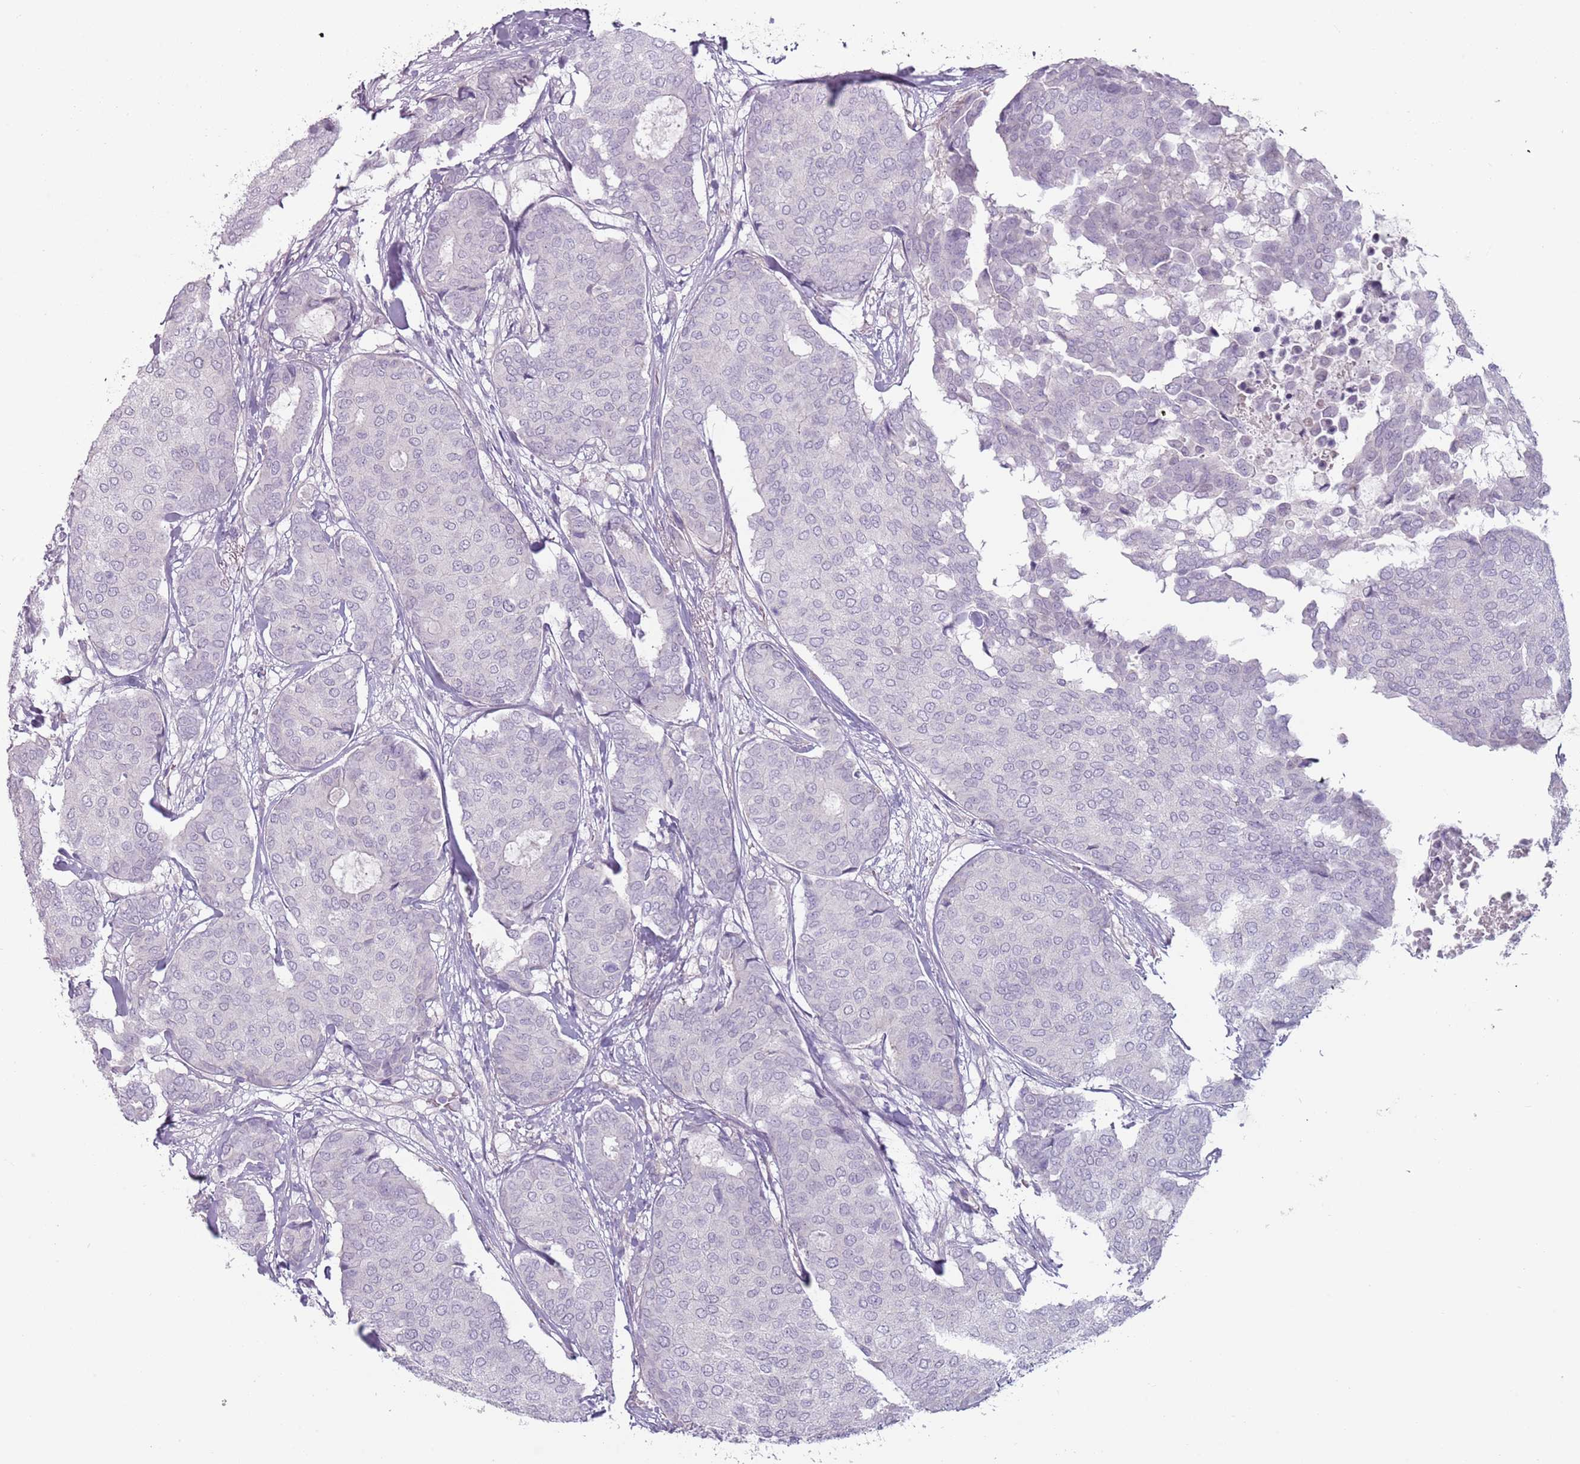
{"staining": {"intensity": "negative", "quantity": "none", "location": "none"}, "tissue": "breast cancer", "cell_type": "Tumor cells", "image_type": "cancer", "snomed": [{"axis": "morphology", "description": "Duct carcinoma"}, {"axis": "topography", "description": "Breast"}], "caption": "Protein analysis of breast cancer reveals no significant expression in tumor cells.", "gene": "RFX2", "patient": {"sex": "female", "age": 75}}